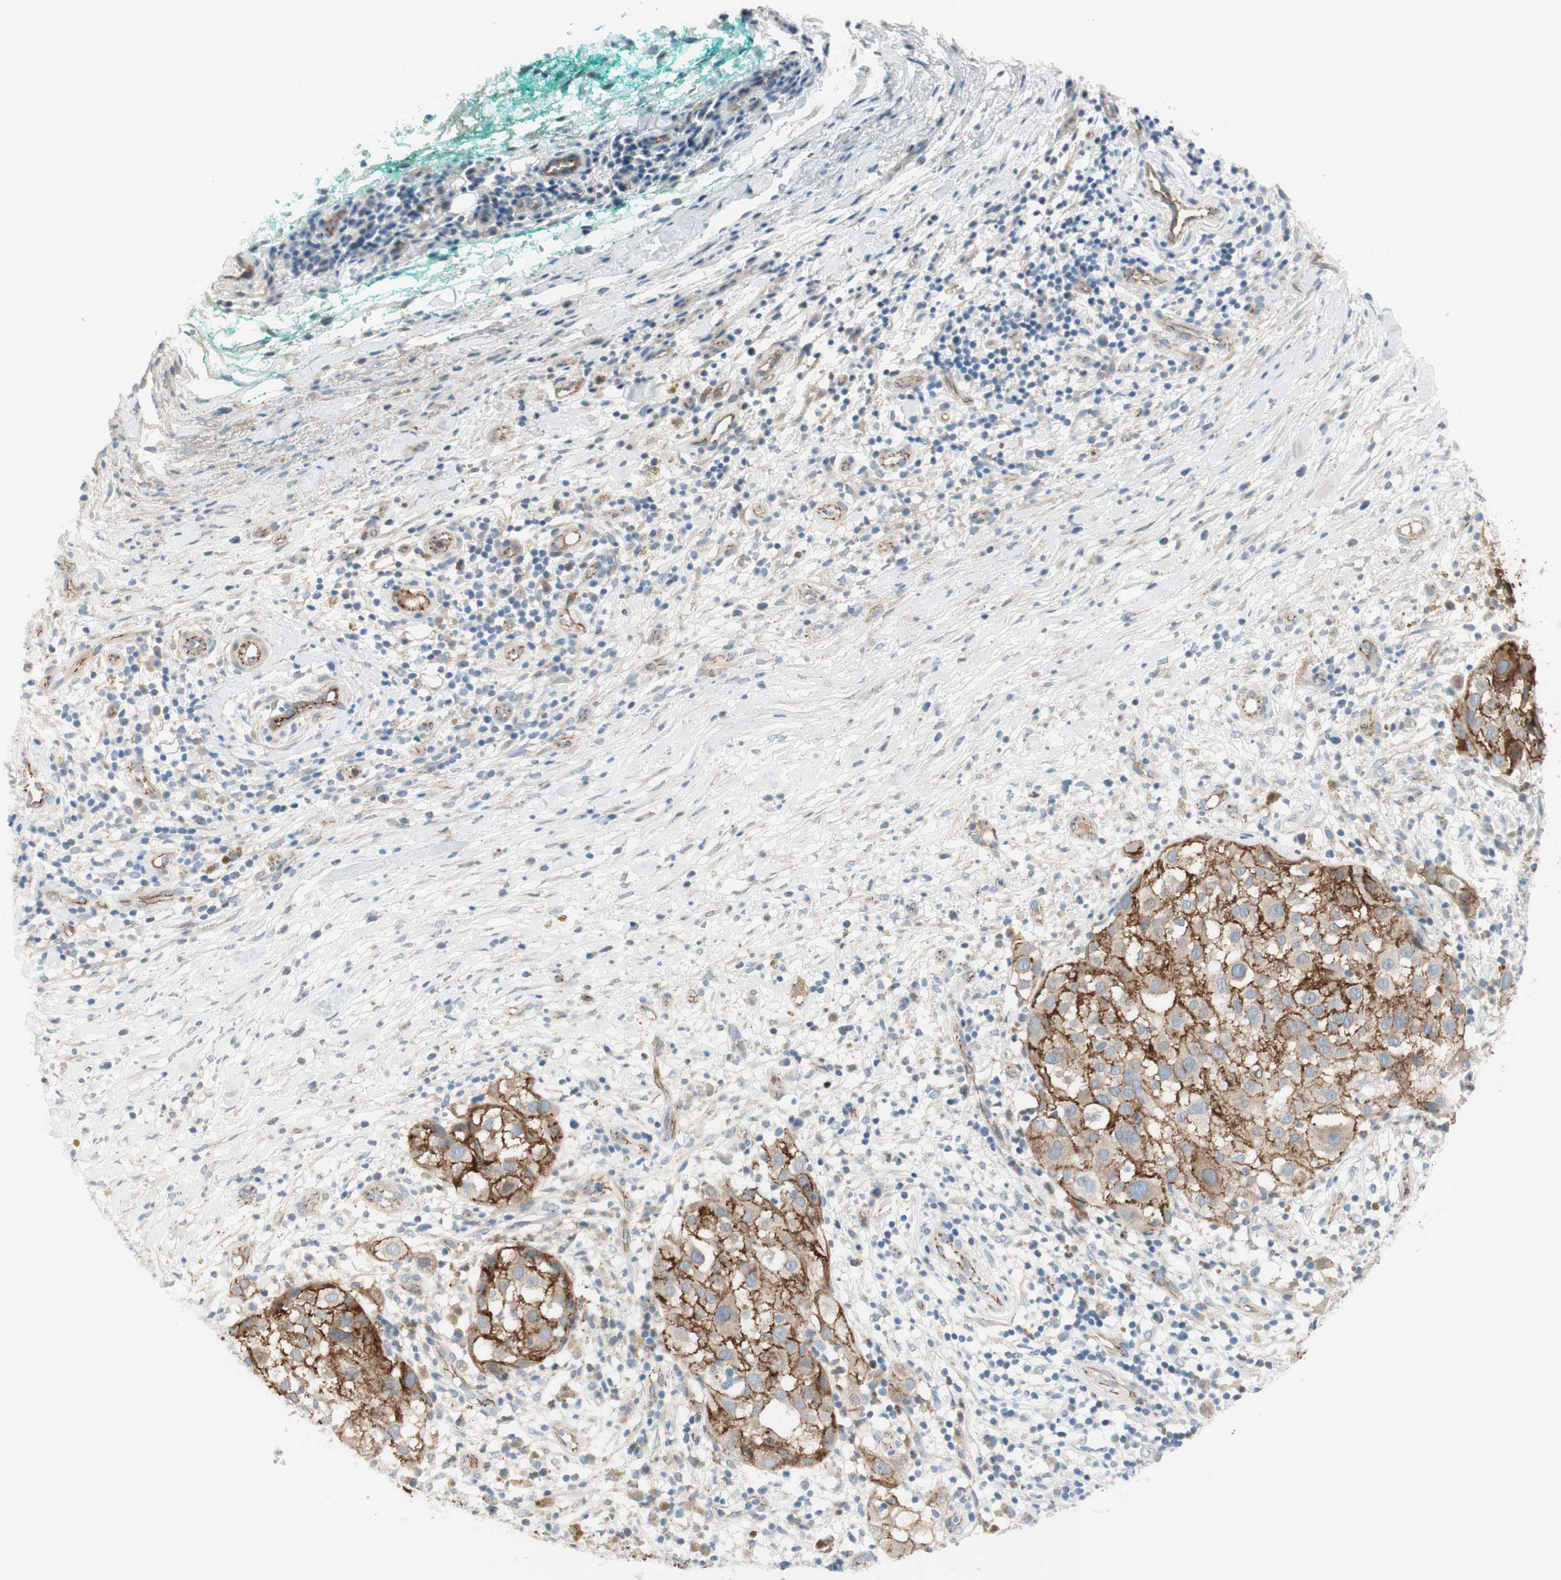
{"staining": {"intensity": "moderate", "quantity": "25%-75%", "location": "cytoplasmic/membranous"}, "tissue": "melanoma", "cell_type": "Tumor cells", "image_type": "cancer", "snomed": [{"axis": "morphology", "description": "Necrosis, NOS"}, {"axis": "morphology", "description": "Malignant melanoma, NOS"}, {"axis": "topography", "description": "Skin"}], "caption": "Moderate cytoplasmic/membranous positivity is identified in approximately 25%-75% of tumor cells in malignant melanoma.", "gene": "TJP1", "patient": {"sex": "female", "age": 87}}